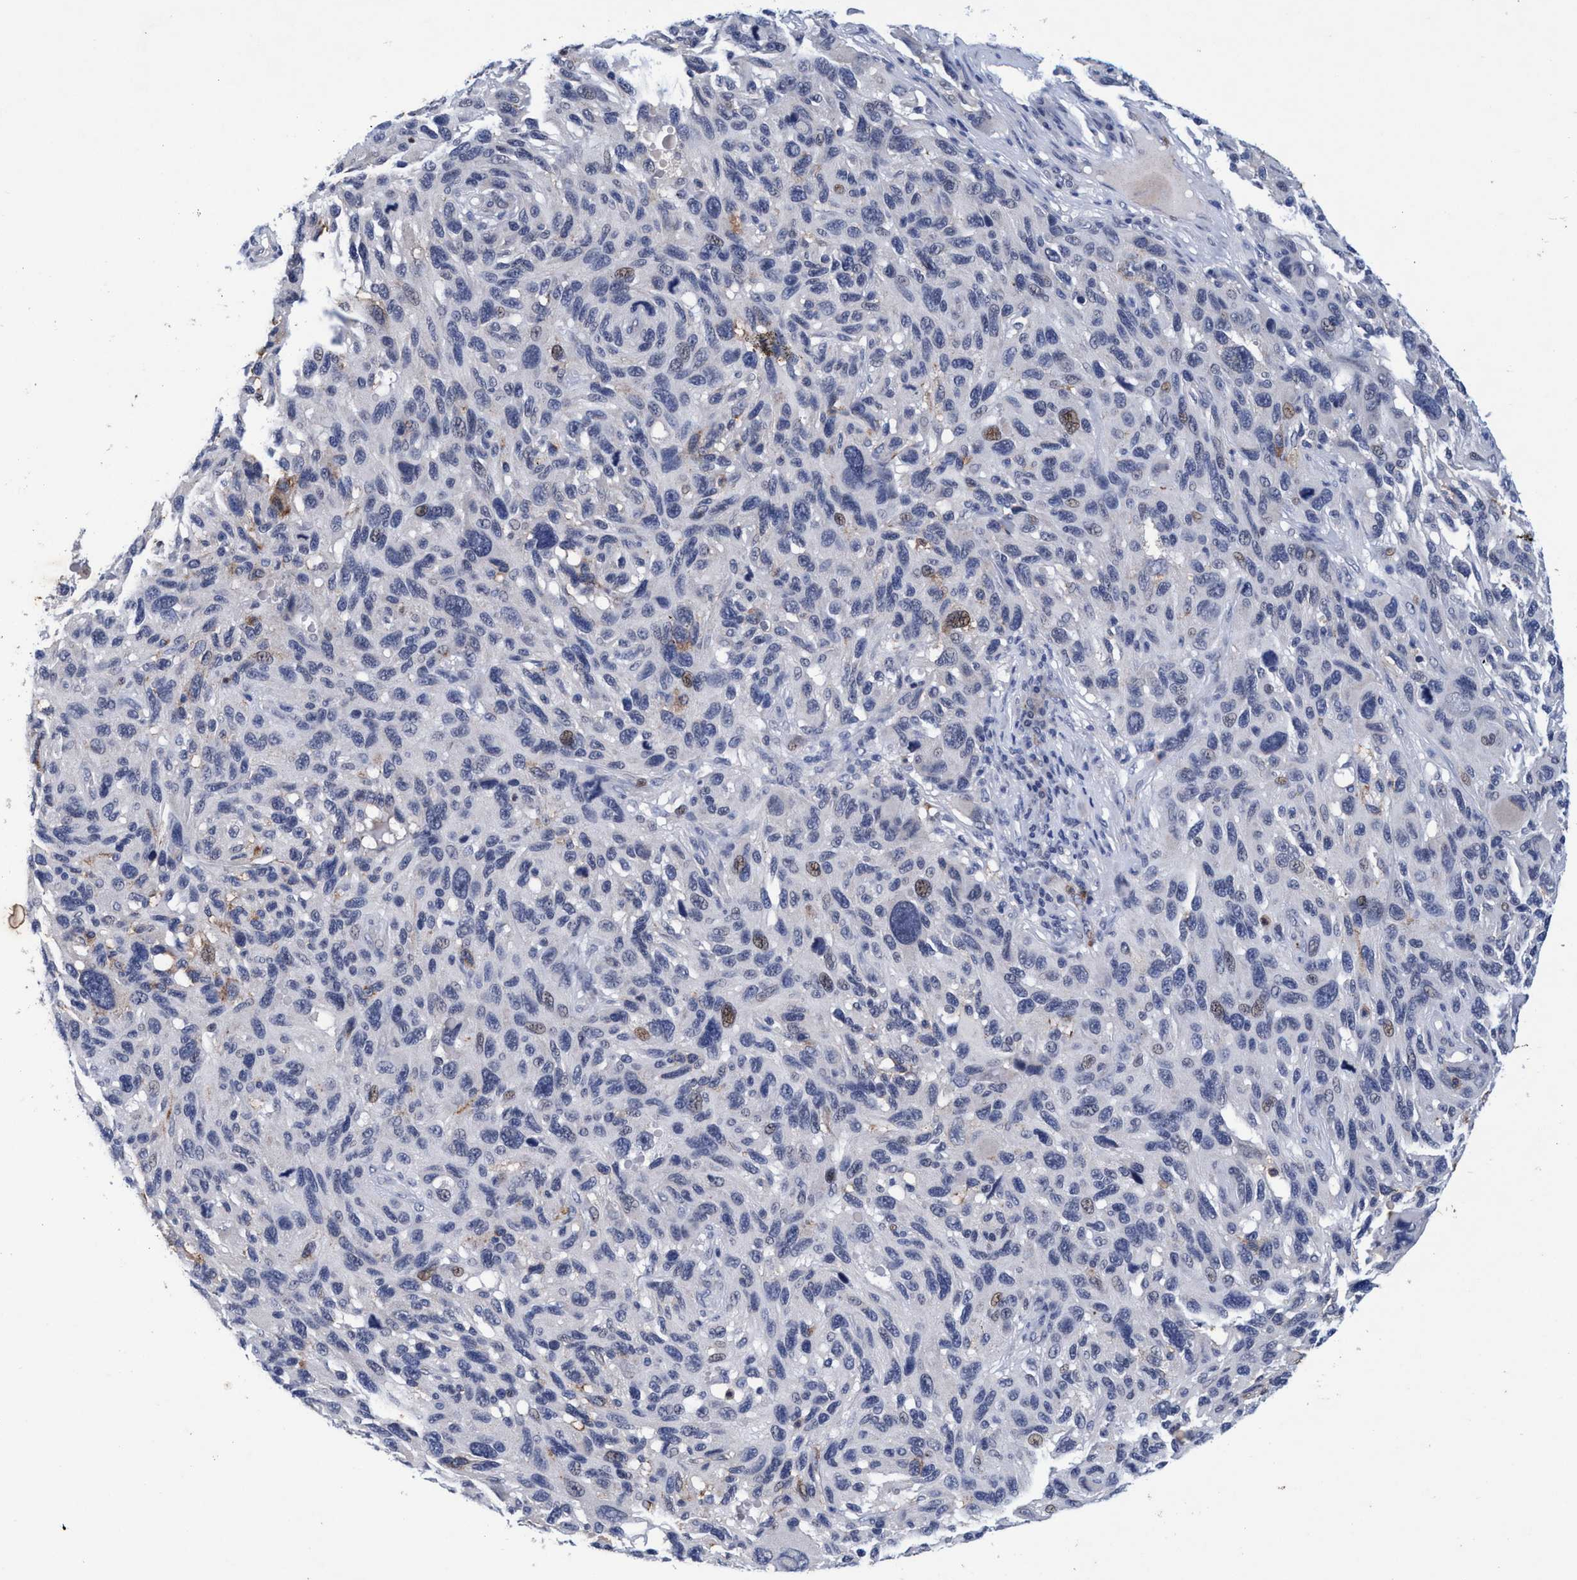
{"staining": {"intensity": "weak", "quantity": "<25%", "location": "nuclear"}, "tissue": "melanoma", "cell_type": "Tumor cells", "image_type": "cancer", "snomed": [{"axis": "morphology", "description": "Malignant melanoma, NOS"}, {"axis": "topography", "description": "Skin"}], "caption": "This is an IHC histopathology image of human melanoma. There is no positivity in tumor cells.", "gene": "GRB14", "patient": {"sex": "male", "age": 53}}